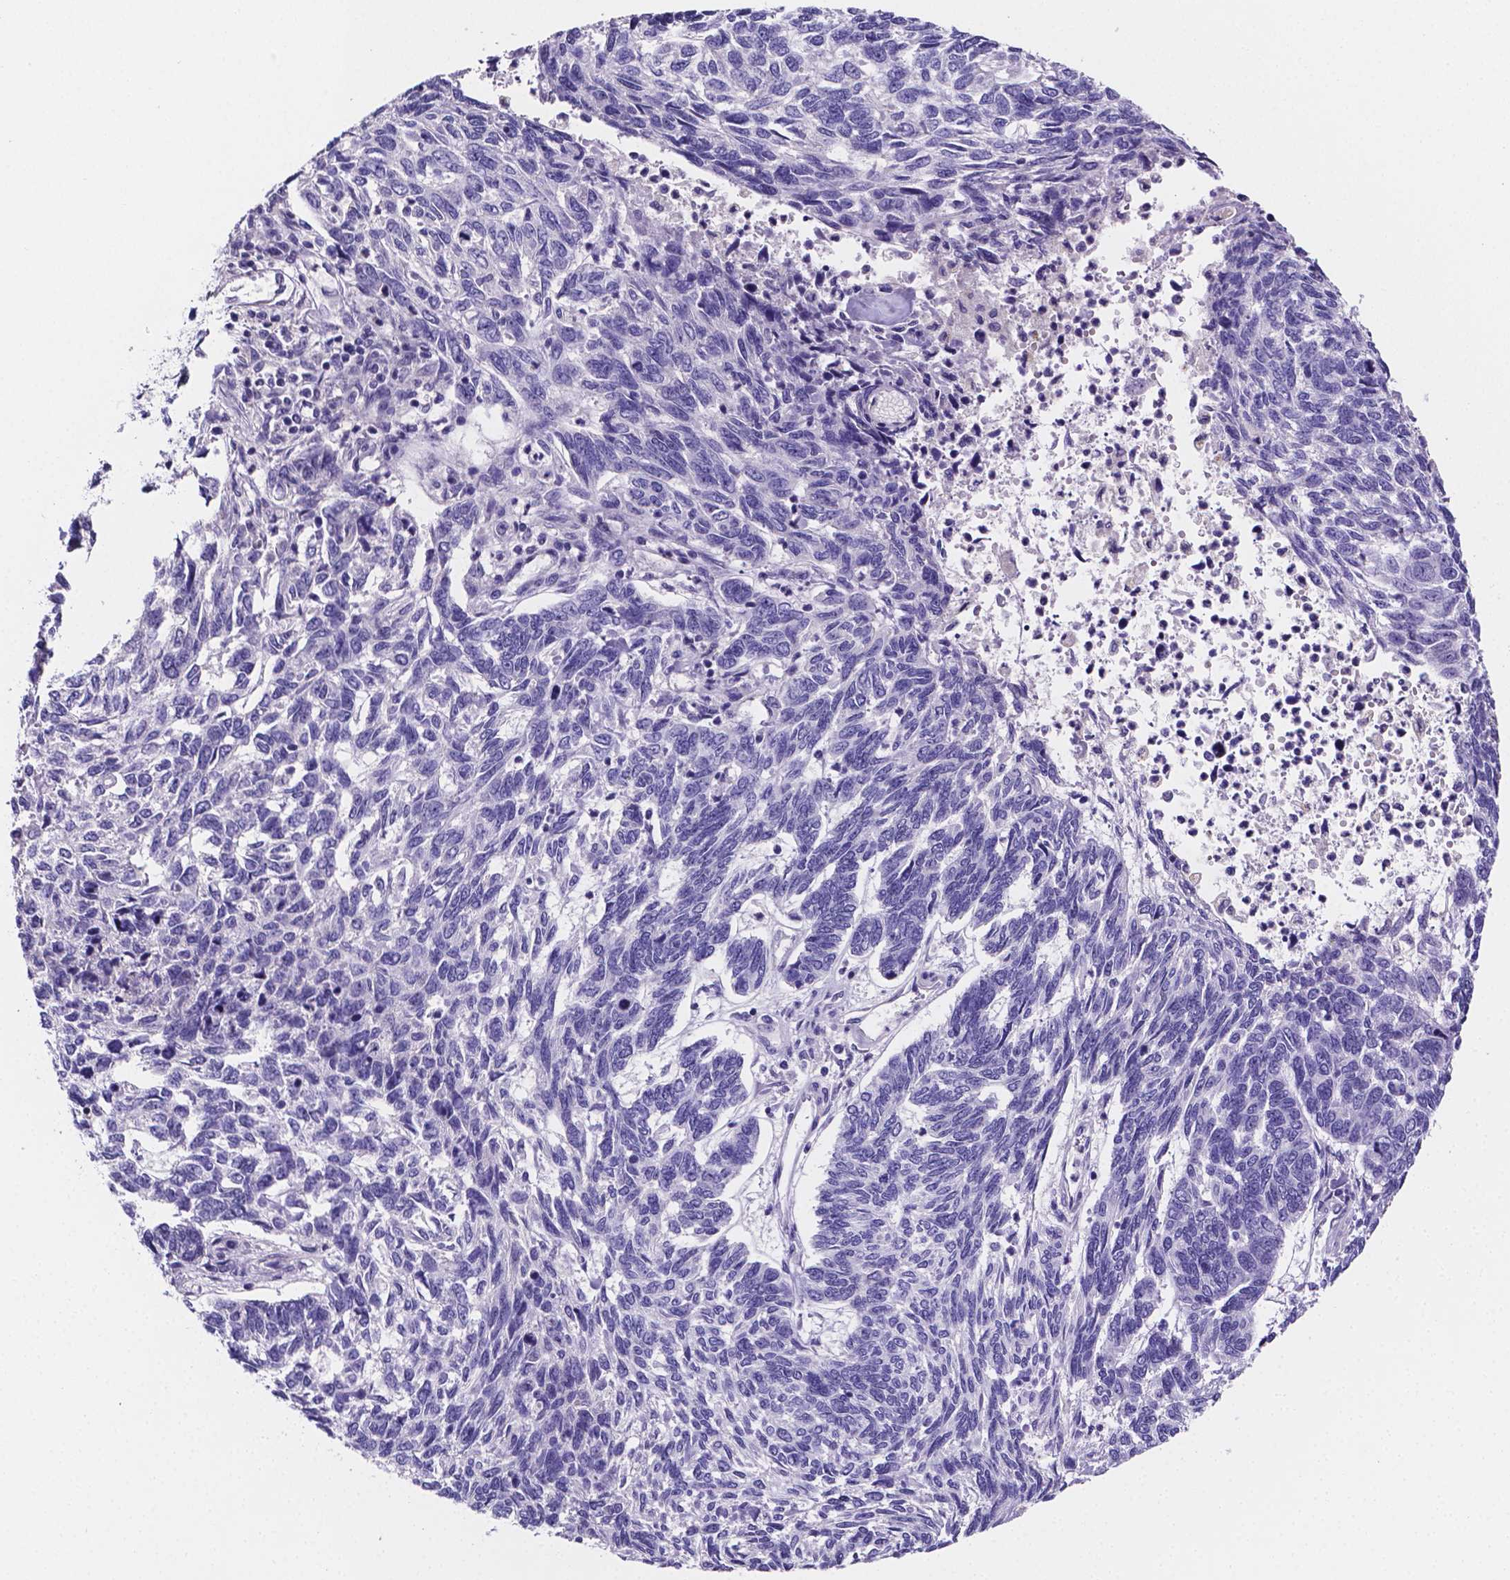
{"staining": {"intensity": "negative", "quantity": "none", "location": "none"}, "tissue": "skin cancer", "cell_type": "Tumor cells", "image_type": "cancer", "snomed": [{"axis": "morphology", "description": "Basal cell carcinoma"}, {"axis": "topography", "description": "Skin"}], "caption": "High power microscopy photomicrograph of an immunohistochemistry (IHC) histopathology image of skin cancer, revealing no significant staining in tumor cells.", "gene": "NRGN", "patient": {"sex": "female", "age": 65}}